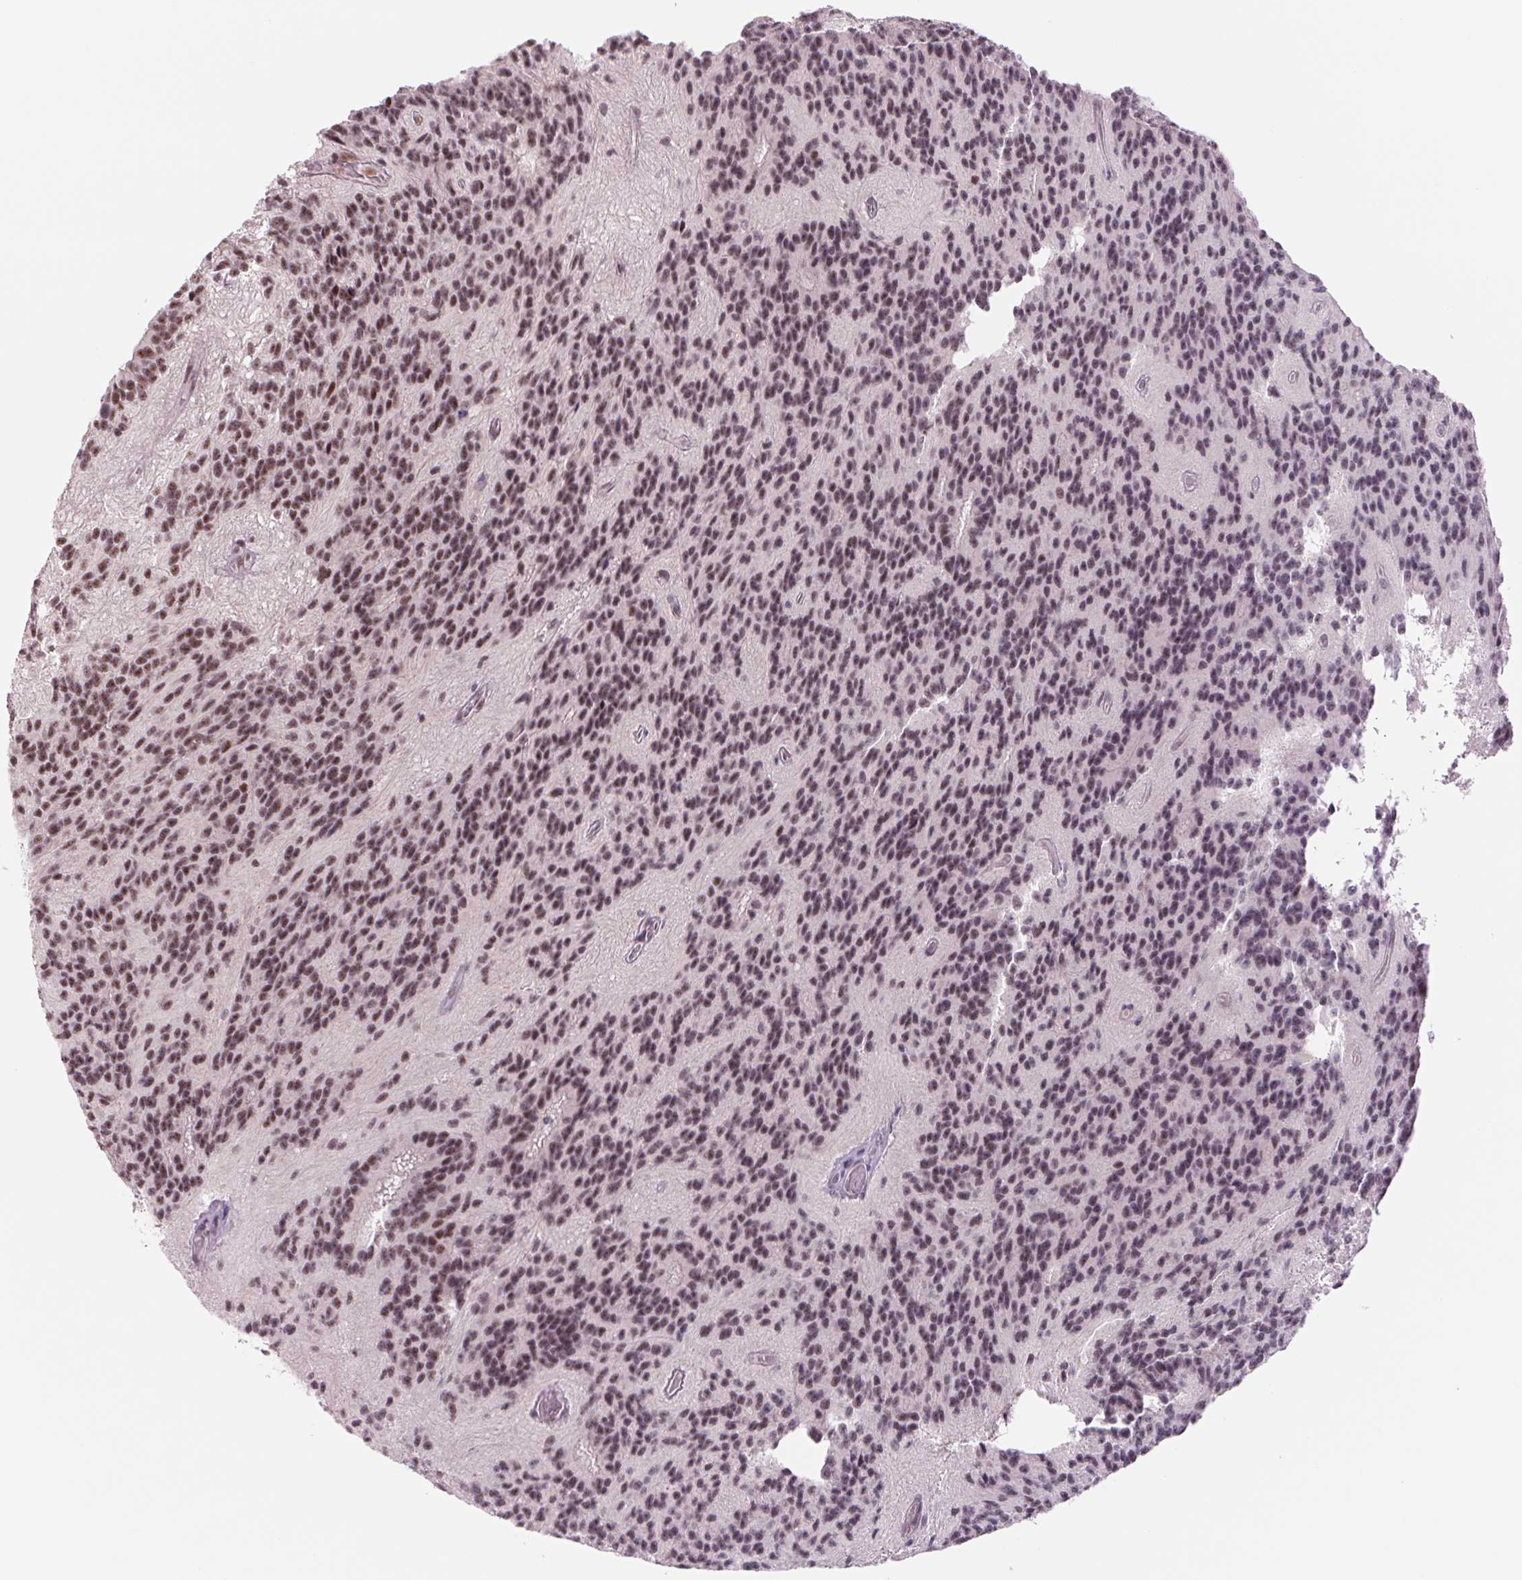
{"staining": {"intensity": "strong", "quantity": "25%-75%", "location": "nuclear"}, "tissue": "glioma", "cell_type": "Tumor cells", "image_type": "cancer", "snomed": [{"axis": "morphology", "description": "Glioma, malignant, Low grade"}, {"axis": "topography", "description": "Brain"}], "caption": "This is a histology image of immunohistochemistry staining of glioma, which shows strong staining in the nuclear of tumor cells.", "gene": "ZC3H14", "patient": {"sex": "male", "age": 31}}